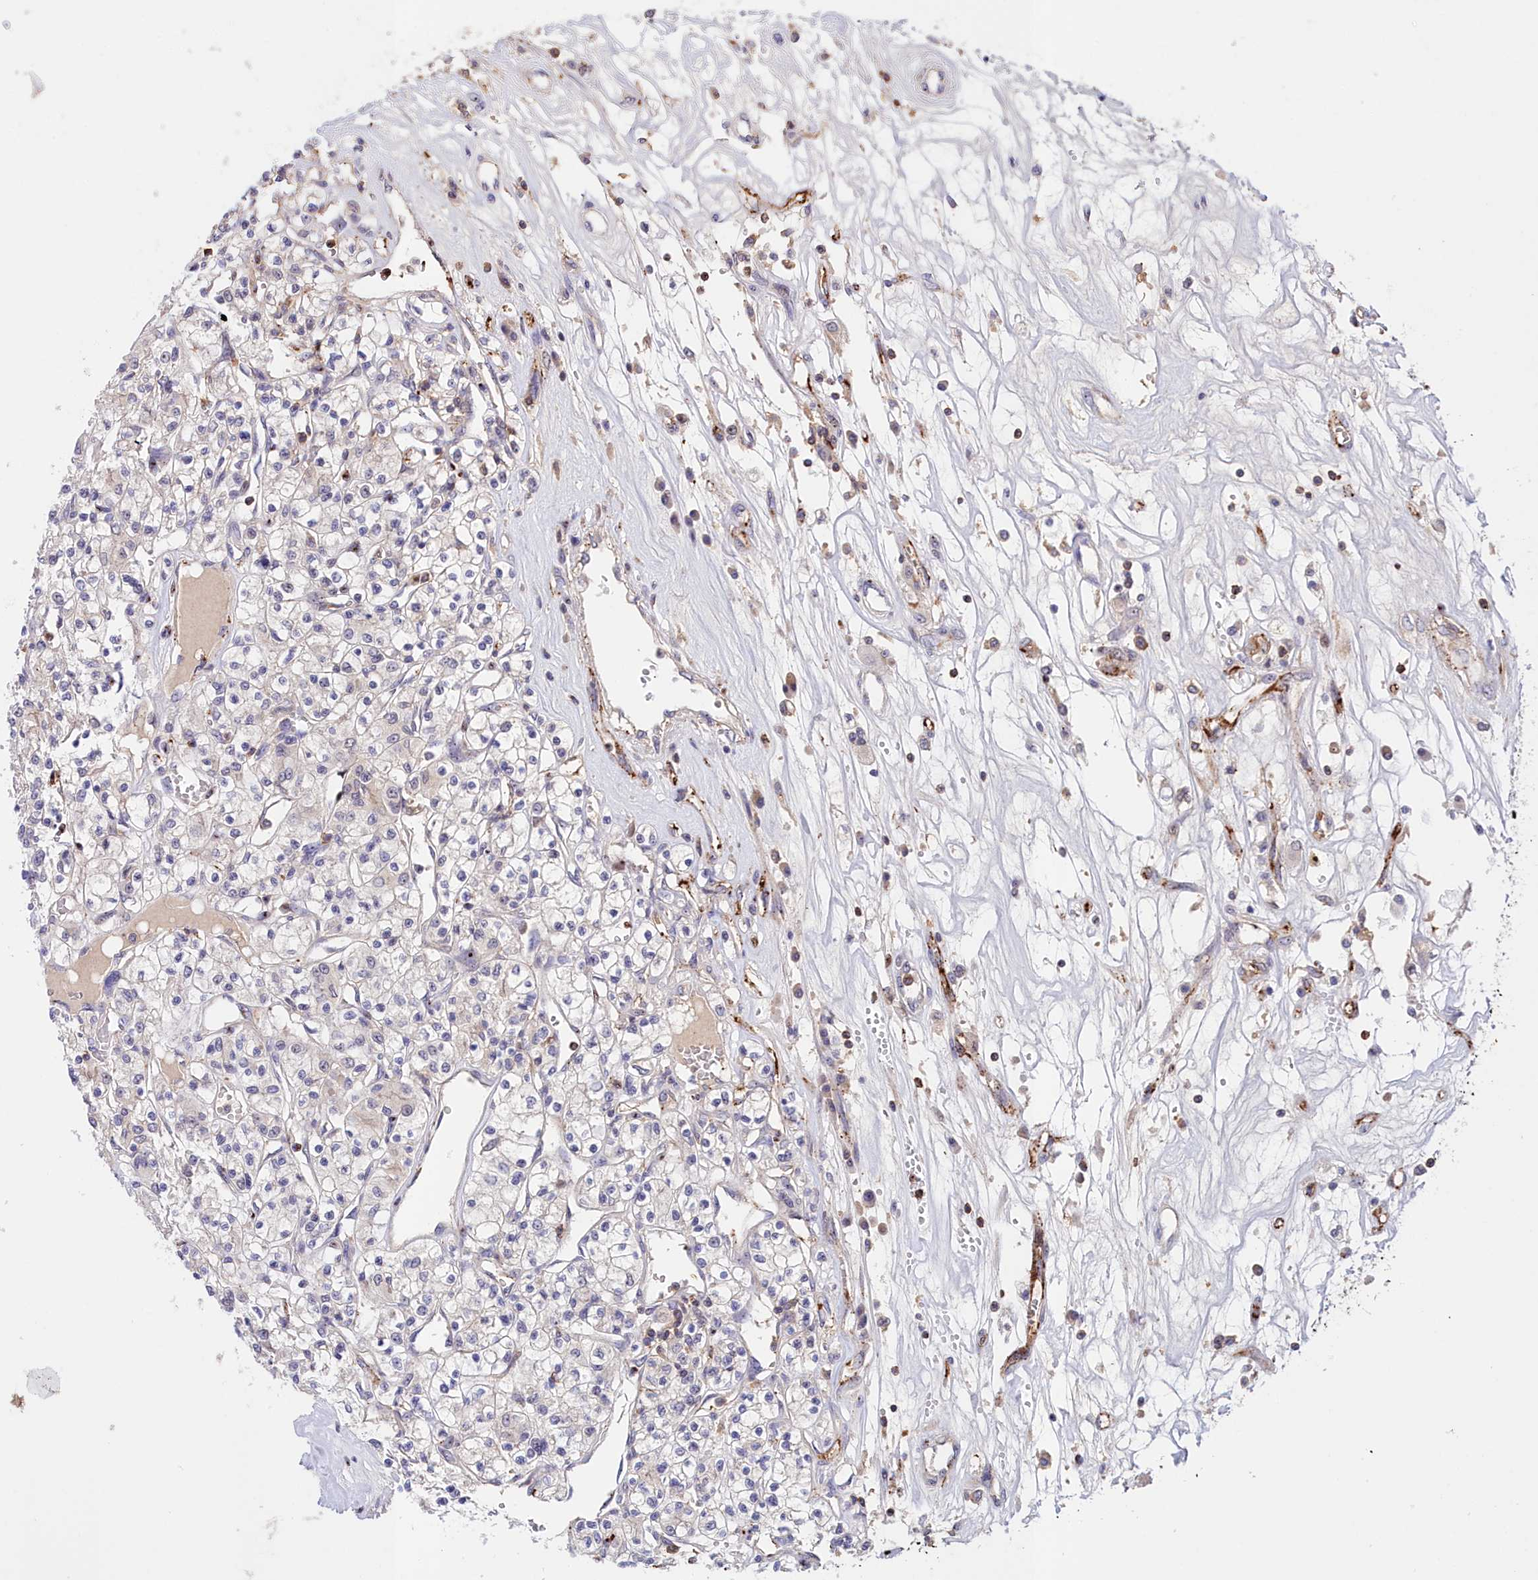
{"staining": {"intensity": "negative", "quantity": "none", "location": "none"}, "tissue": "renal cancer", "cell_type": "Tumor cells", "image_type": "cancer", "snomed": [{"axis": "morphology", "description": "Adenocarcinoma, NOS"}, {"axis": "topography", "description": "Kidney"}], "caption": "A photomicrograph of renal cancer stained for a protein exhibits no brown staining in tumor cells.", "gene": "NEURL4", "patient": {"sex": "female", "age": 59}}